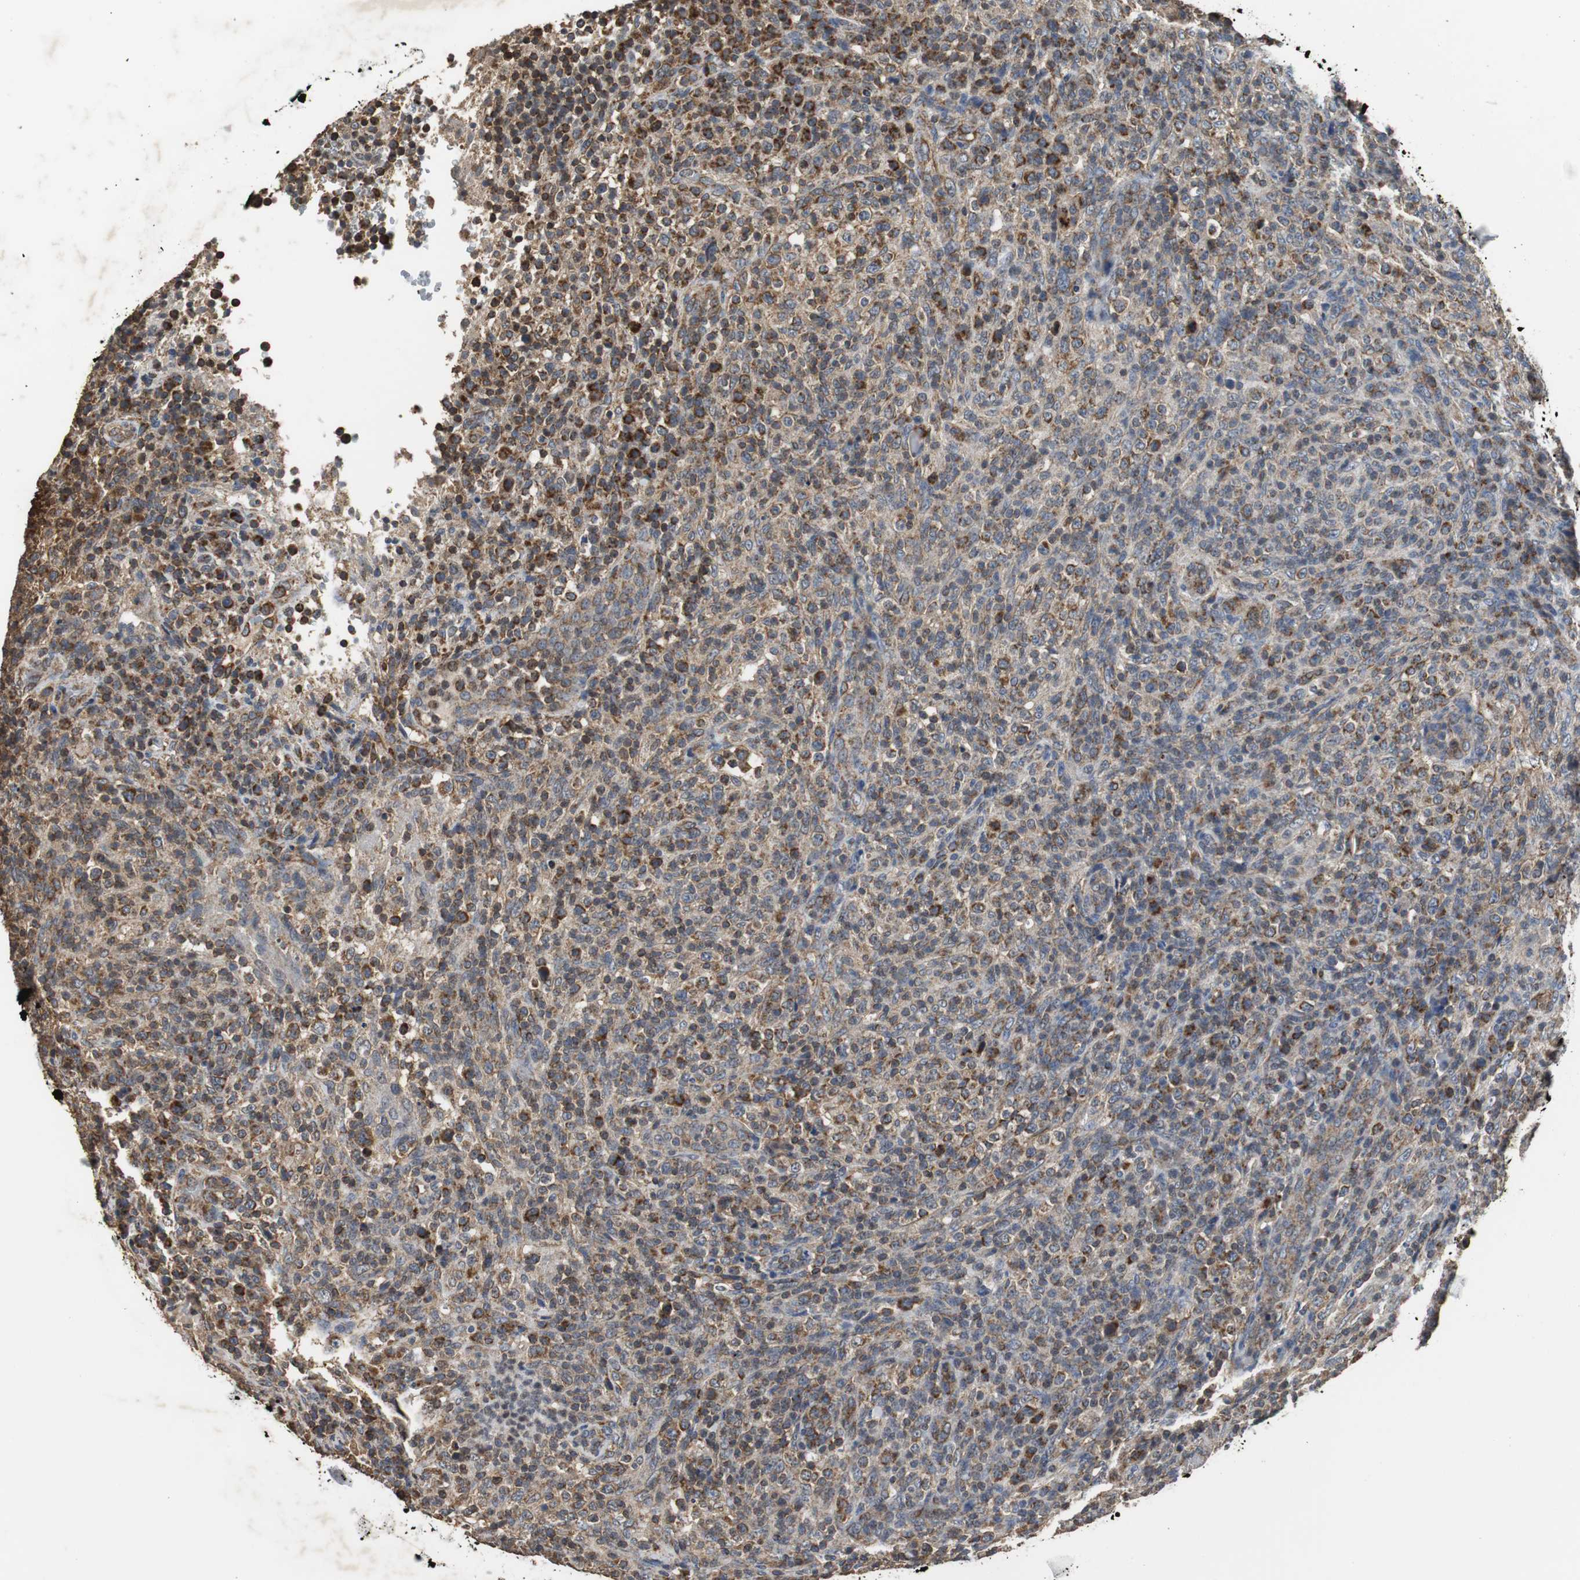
{"staining": {"intensity": "moderate", "quantity": "<25%", "location": "cytoplasmic/membranous"}, "tissue": "lymphoma", "cell_type": "Tumor cells", "image_type": "cancer", "snomed": [{"axis": "morphology", "description": "Malignant lymphoma, non-Hodgkin's type, High grade"}, {"axis": "topography", "description": "Lymph node"}], "caption": "Human lymphoma stained with a protein marker displays moderate staining in tumor cells.", "gene": "NNT", "patient": {"sex": "female", "age": 76}}